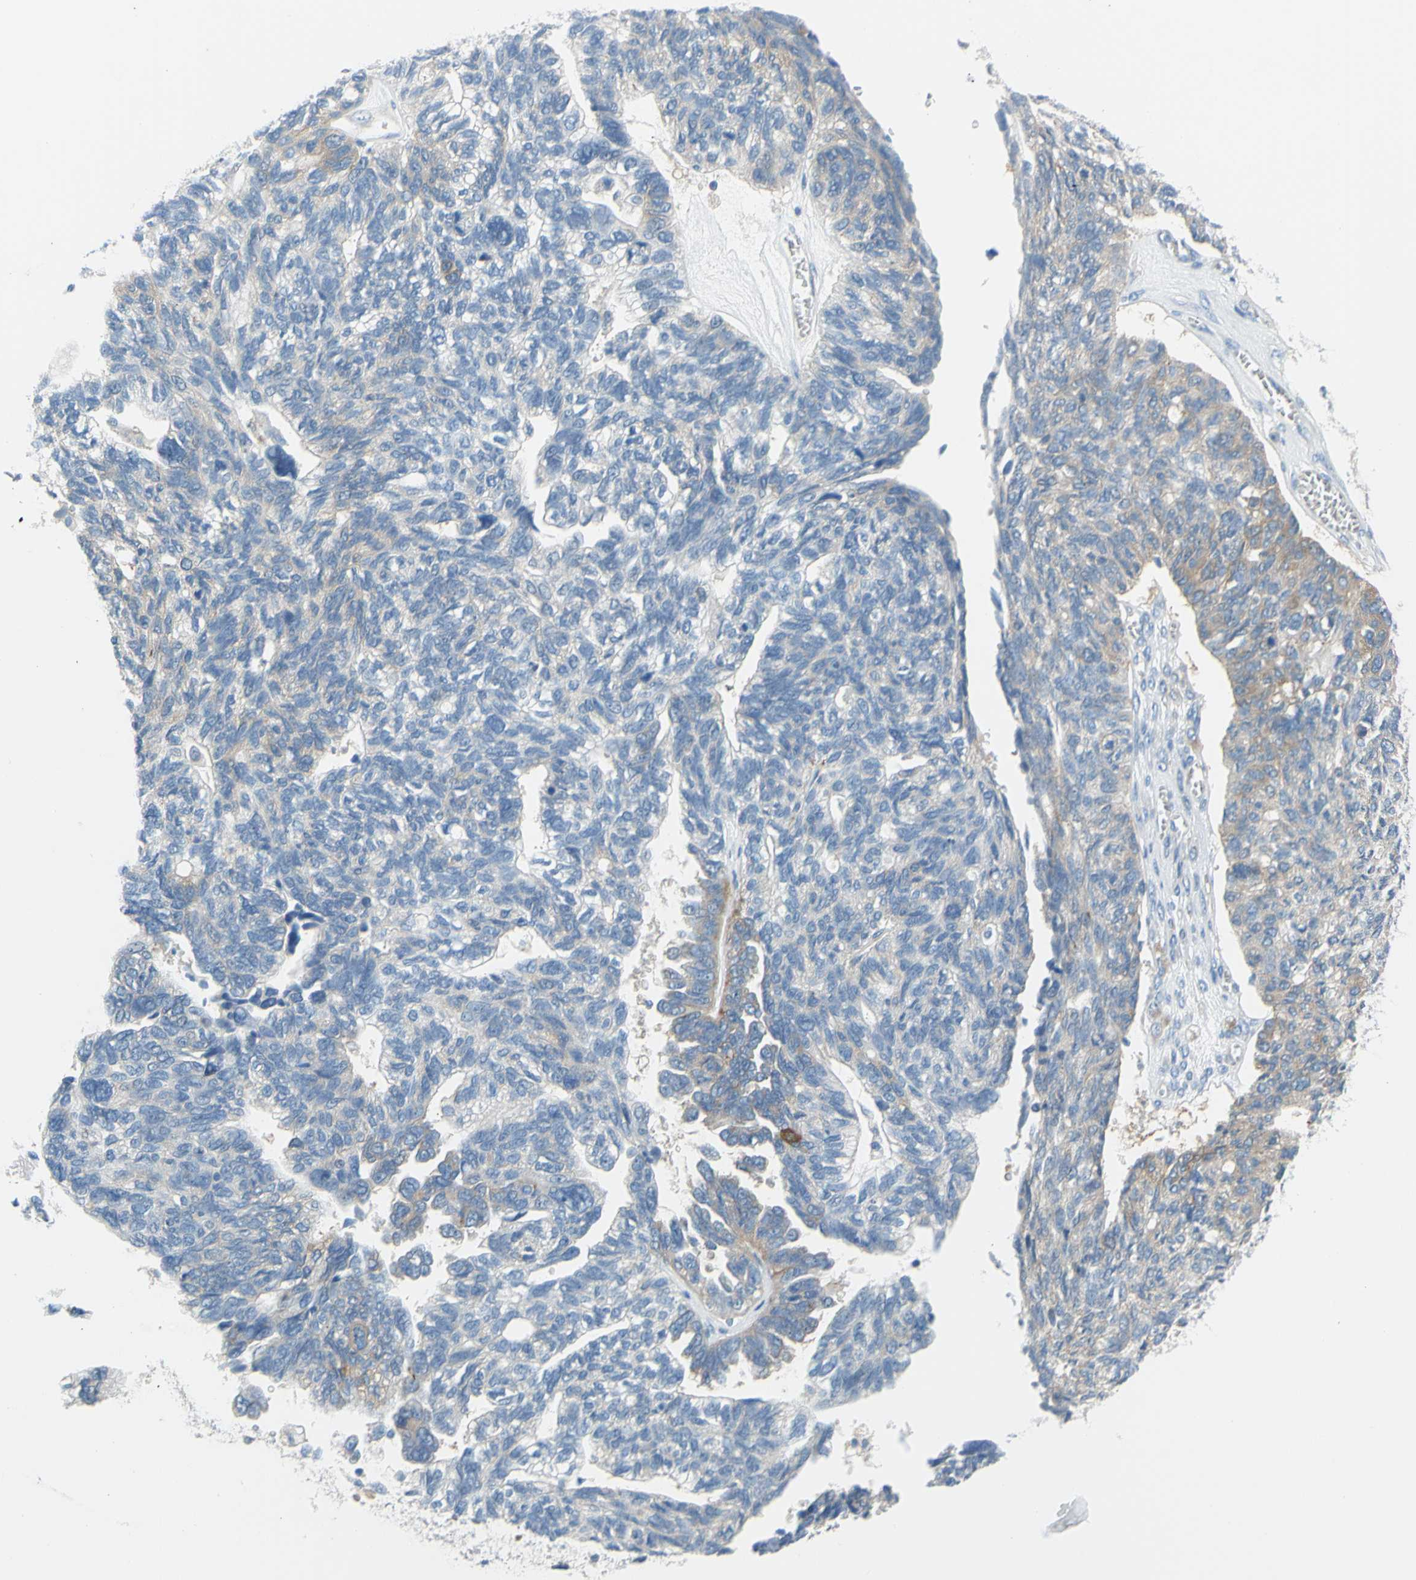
{"staining": {"intensity": "moderate", "quantity": "<25%", "location": "cytoplasmic/membranous"}, "tissue": "ovarian cancer", "cell_type": "Tumor cells", "image_type": "cancer", "snomed": [{"axis": "morphology", "description": "Cystadenocarcinoma, serous, NOS"}, {"axis": "topography", "description": "Ovary"}], "caption": "Moderate cytoplasmic/membranous staining is seen in approximately <25% of tumor cells in ovarian cancer (serous cystadenocarcinoma).", "gene": "FRMD4B", "patient": {"sex": "female", "age": 79}}